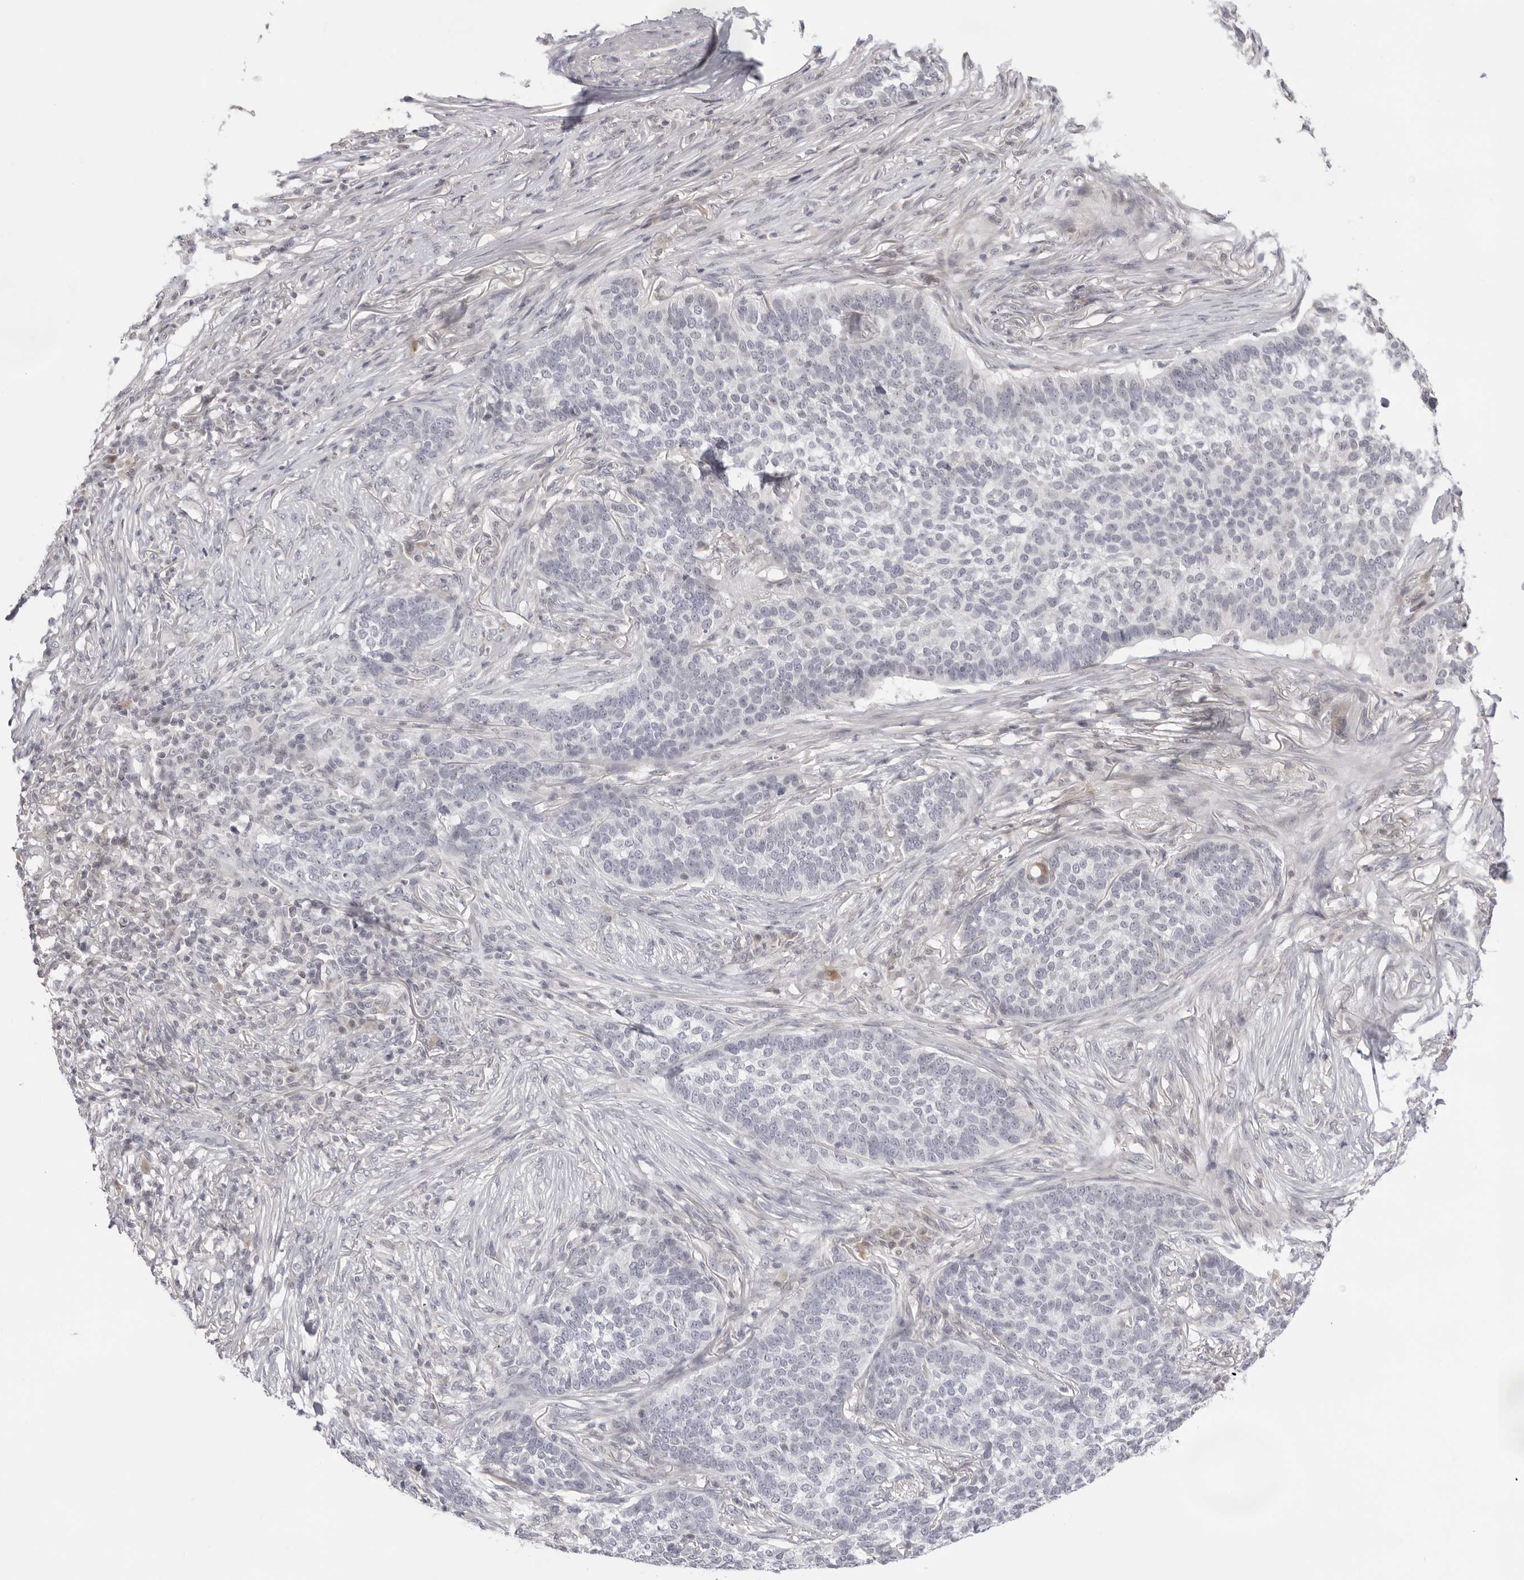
{"staining": {"intensity": "negative", "quantity": "none", "location": "none"}, "tissue": "skin cancer", "cell_type": "Tumor cells", "image_type": "cancer", "snomed": [{"axis": "morphology", "description": "Basal cell carcinoma"}, {"axis": "topography", "description": "Skin"}], "caption": "Skin cancer (basal cell carcinoma) stained for a protein using IHC reveals no staining tumor cells.", "gene": "ACP6", "patient": {"sex": "male", "age": 85}}